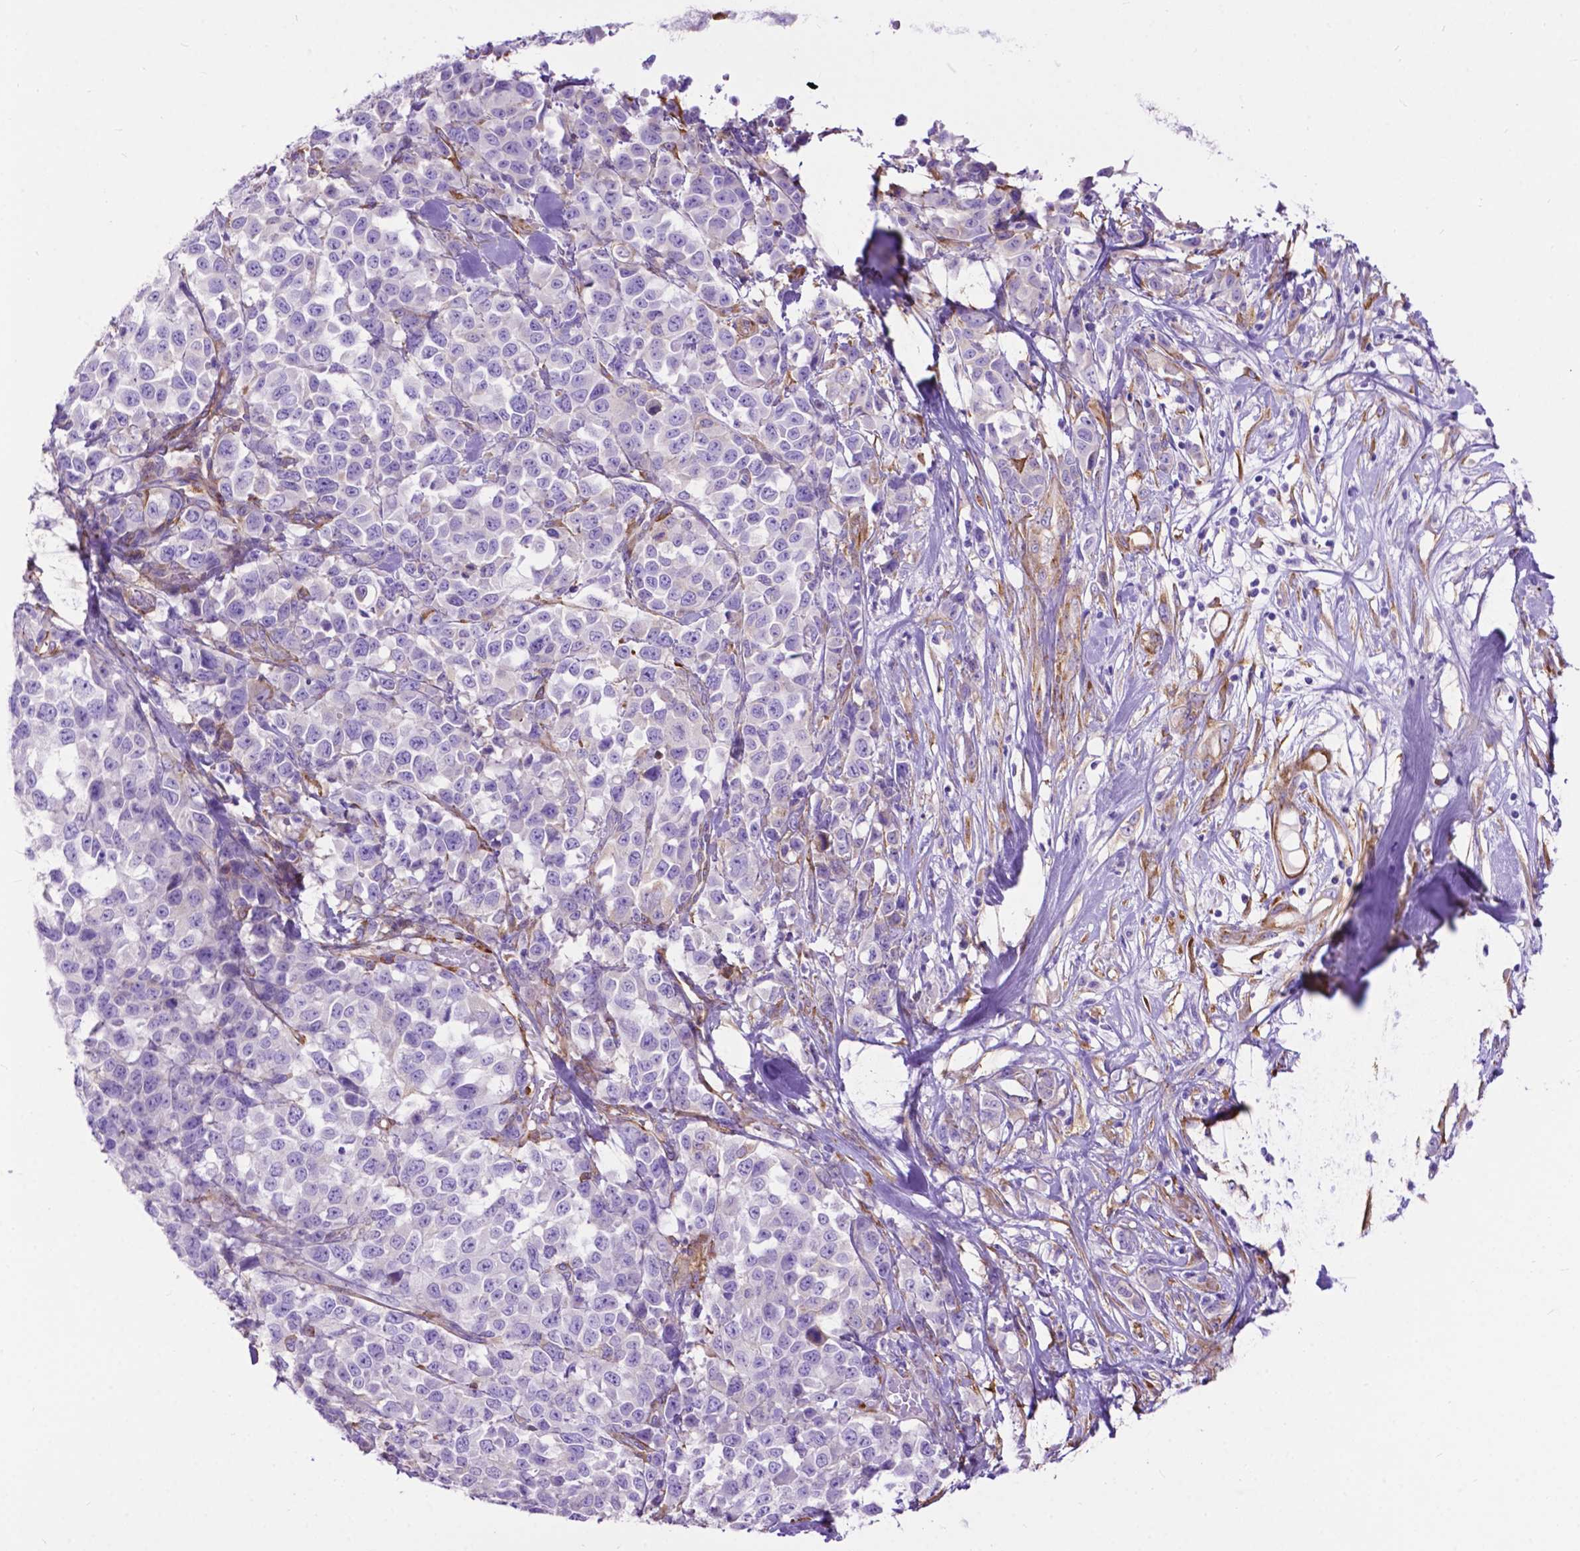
{"staining": {"intensity": "negative", "quantity": "none", "location": "none"}, "tissue": "melanoma", "cell_type": "Tumor cells", "image_type": "cancer", "snomed": [{"axis": "morphology", "description": "Malignant melanoma, Metastatic site"}, {"axis": "topography", "description": "Skin"}], "caption": "The micrograph displays no significant expression in tumor cells of melanoma. Nuclei are stained in blue.", "gene": "PCDHA12", "patient": {"sex": "male", "age": 84}}